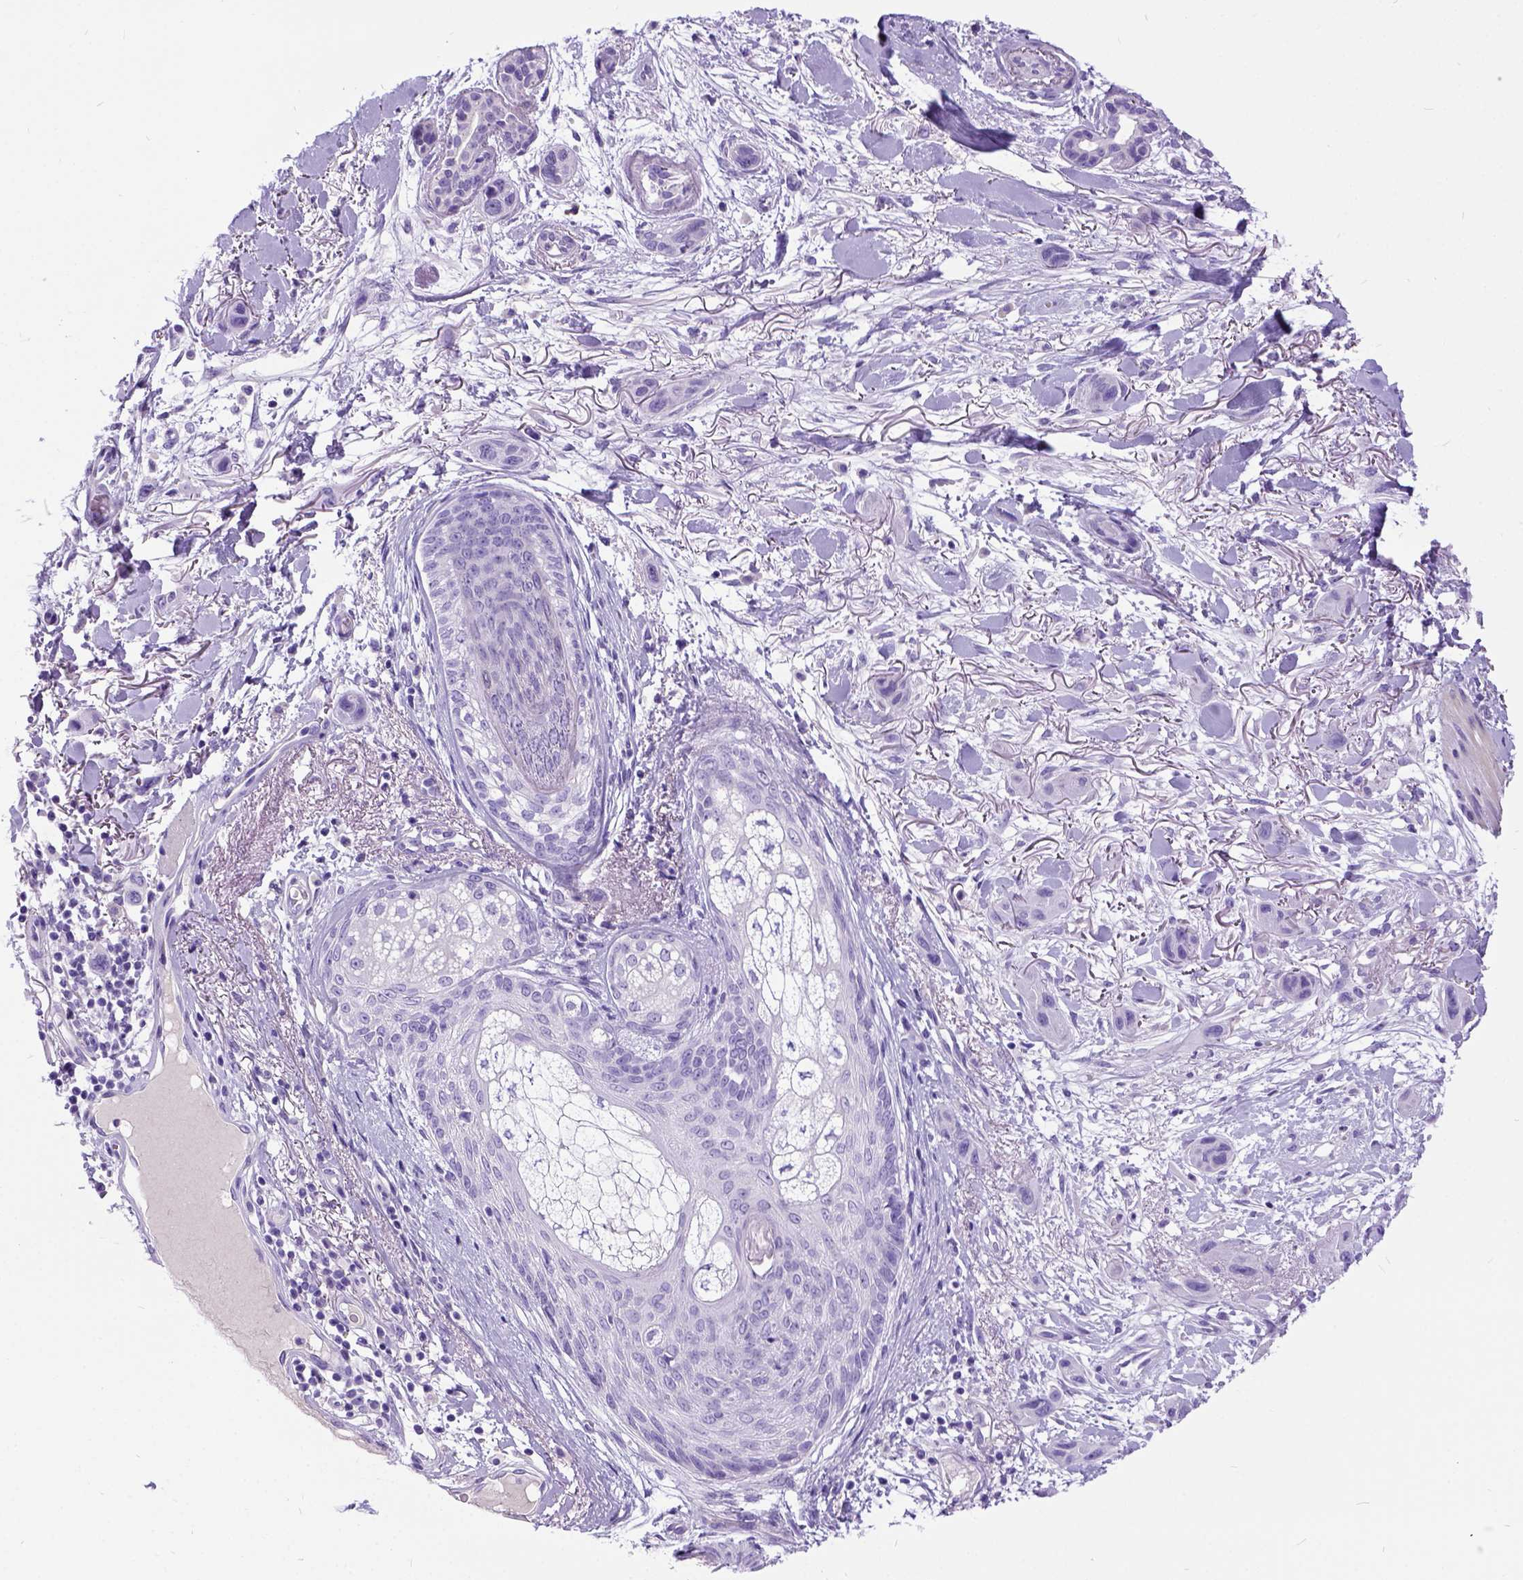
{"staining": {"intensity": "negative", "quantity": "none", "location": "none"}, "tissue": "skin cancer", "cell_type": "Tumor cells", "image_type": "cancer", "snomed": [{"axis": "morphology", "description": "Squamous cell carcinoma, NOS"}, {"axis": "topography", "description": "Skin"}], "caption": "A high-resolution histopathology image shows immunohistochemistry (IHC) staining of skin cancer (squamous cell carcinoma), which exhibits no significant positivity in tumor cells.", "gene": "IGF2", "patient": {"sex": "male", "age": 79}}